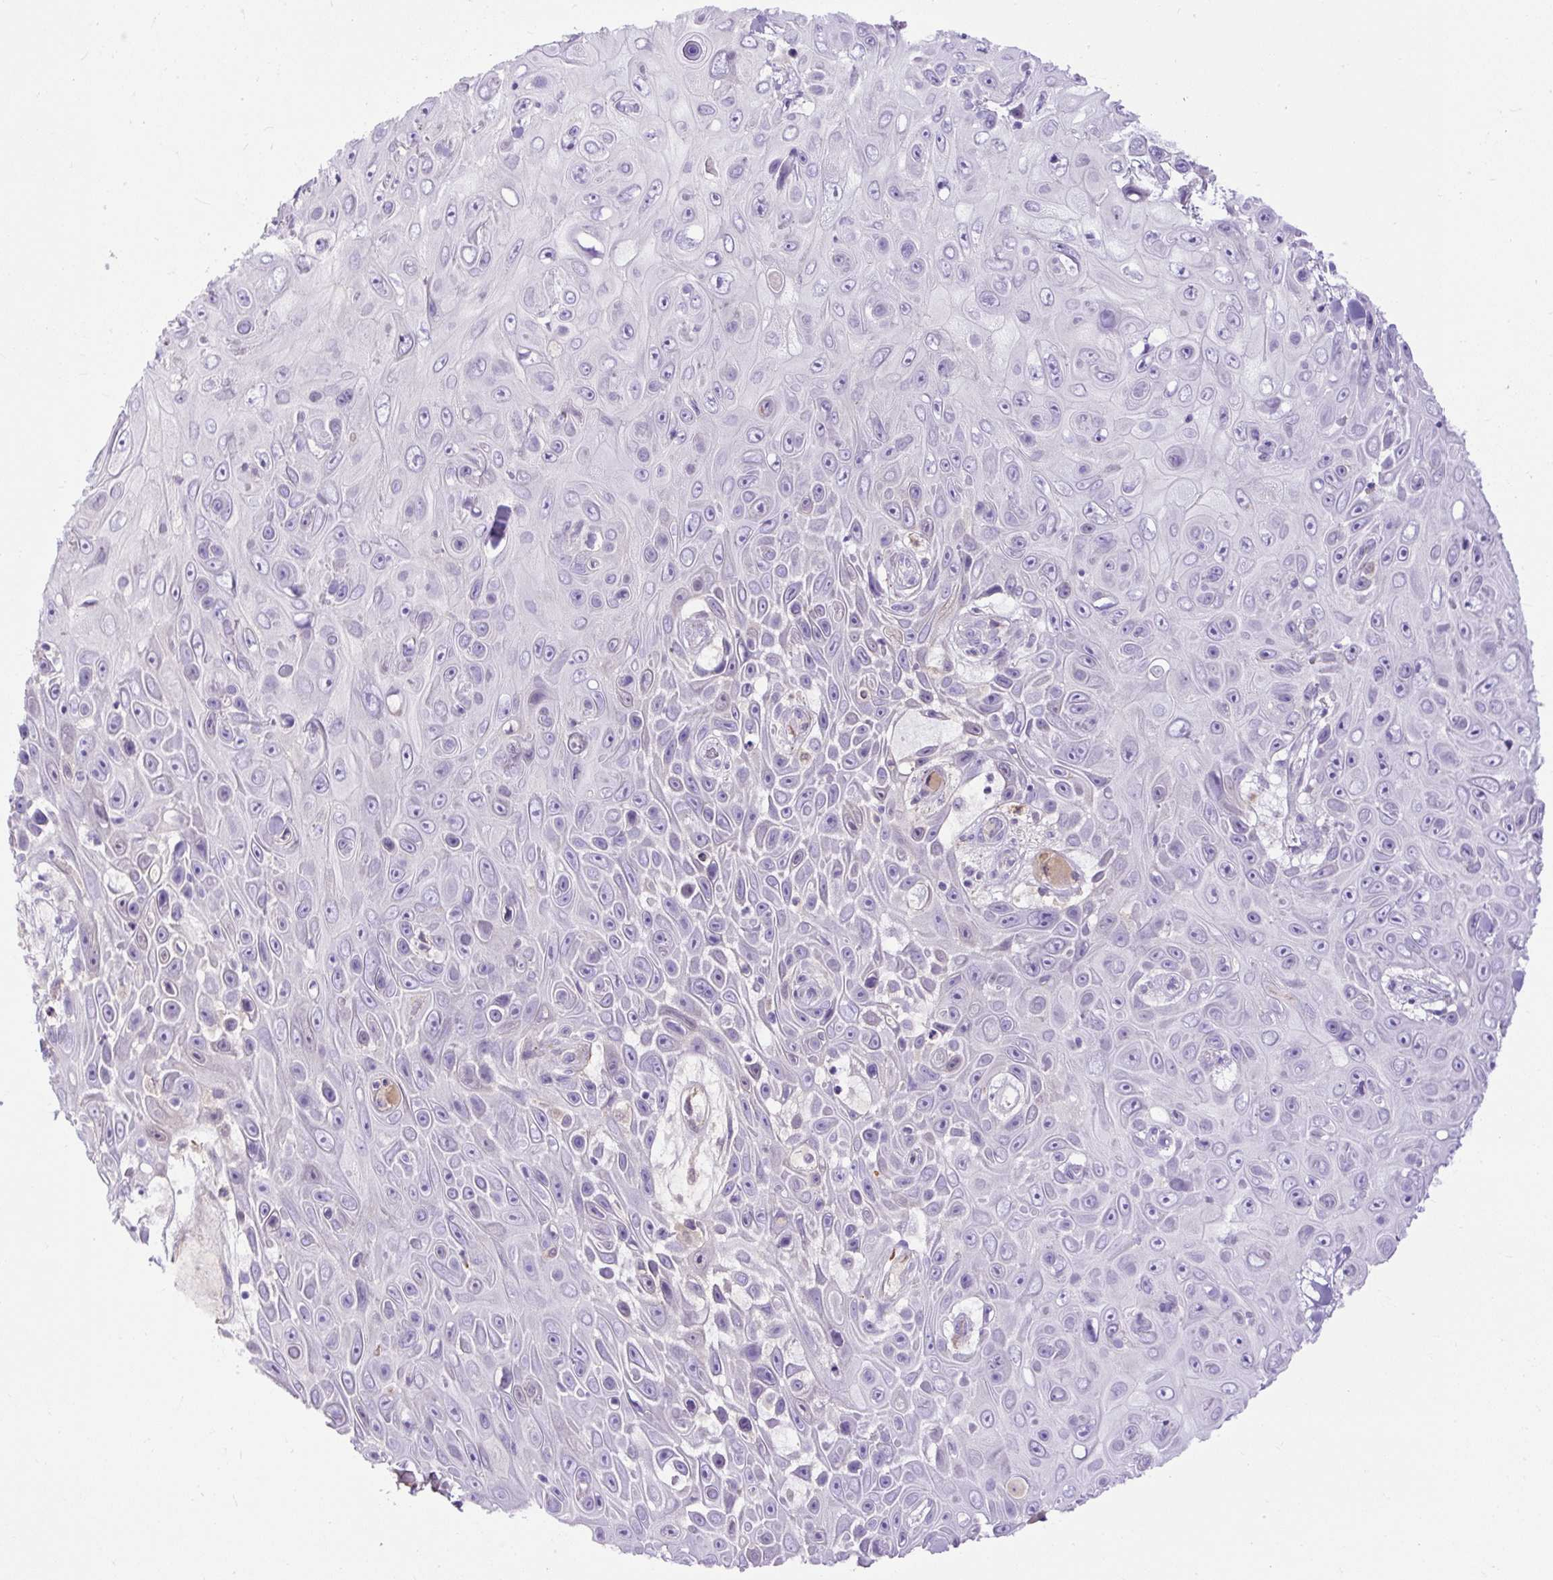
{"staining": {"intensity": "negative", "quantity": "none", "location": "none"}, "tissue": "skin cancer", "cell_type": "Tumor cells", "image_type": "cancer", "snomed": [{"axis": "morphology", "description": "Squamous cell carcinoma, NOS"}, {"axis": "topography", "description": "Skin"}], "caption": "A photomicrograph of skin squamous cell carcinoma stained for a protein exhibits no brown staining in tumor cells.", "gene": "SPTBN5", "patient": {"sex": "male", "age": 82}}